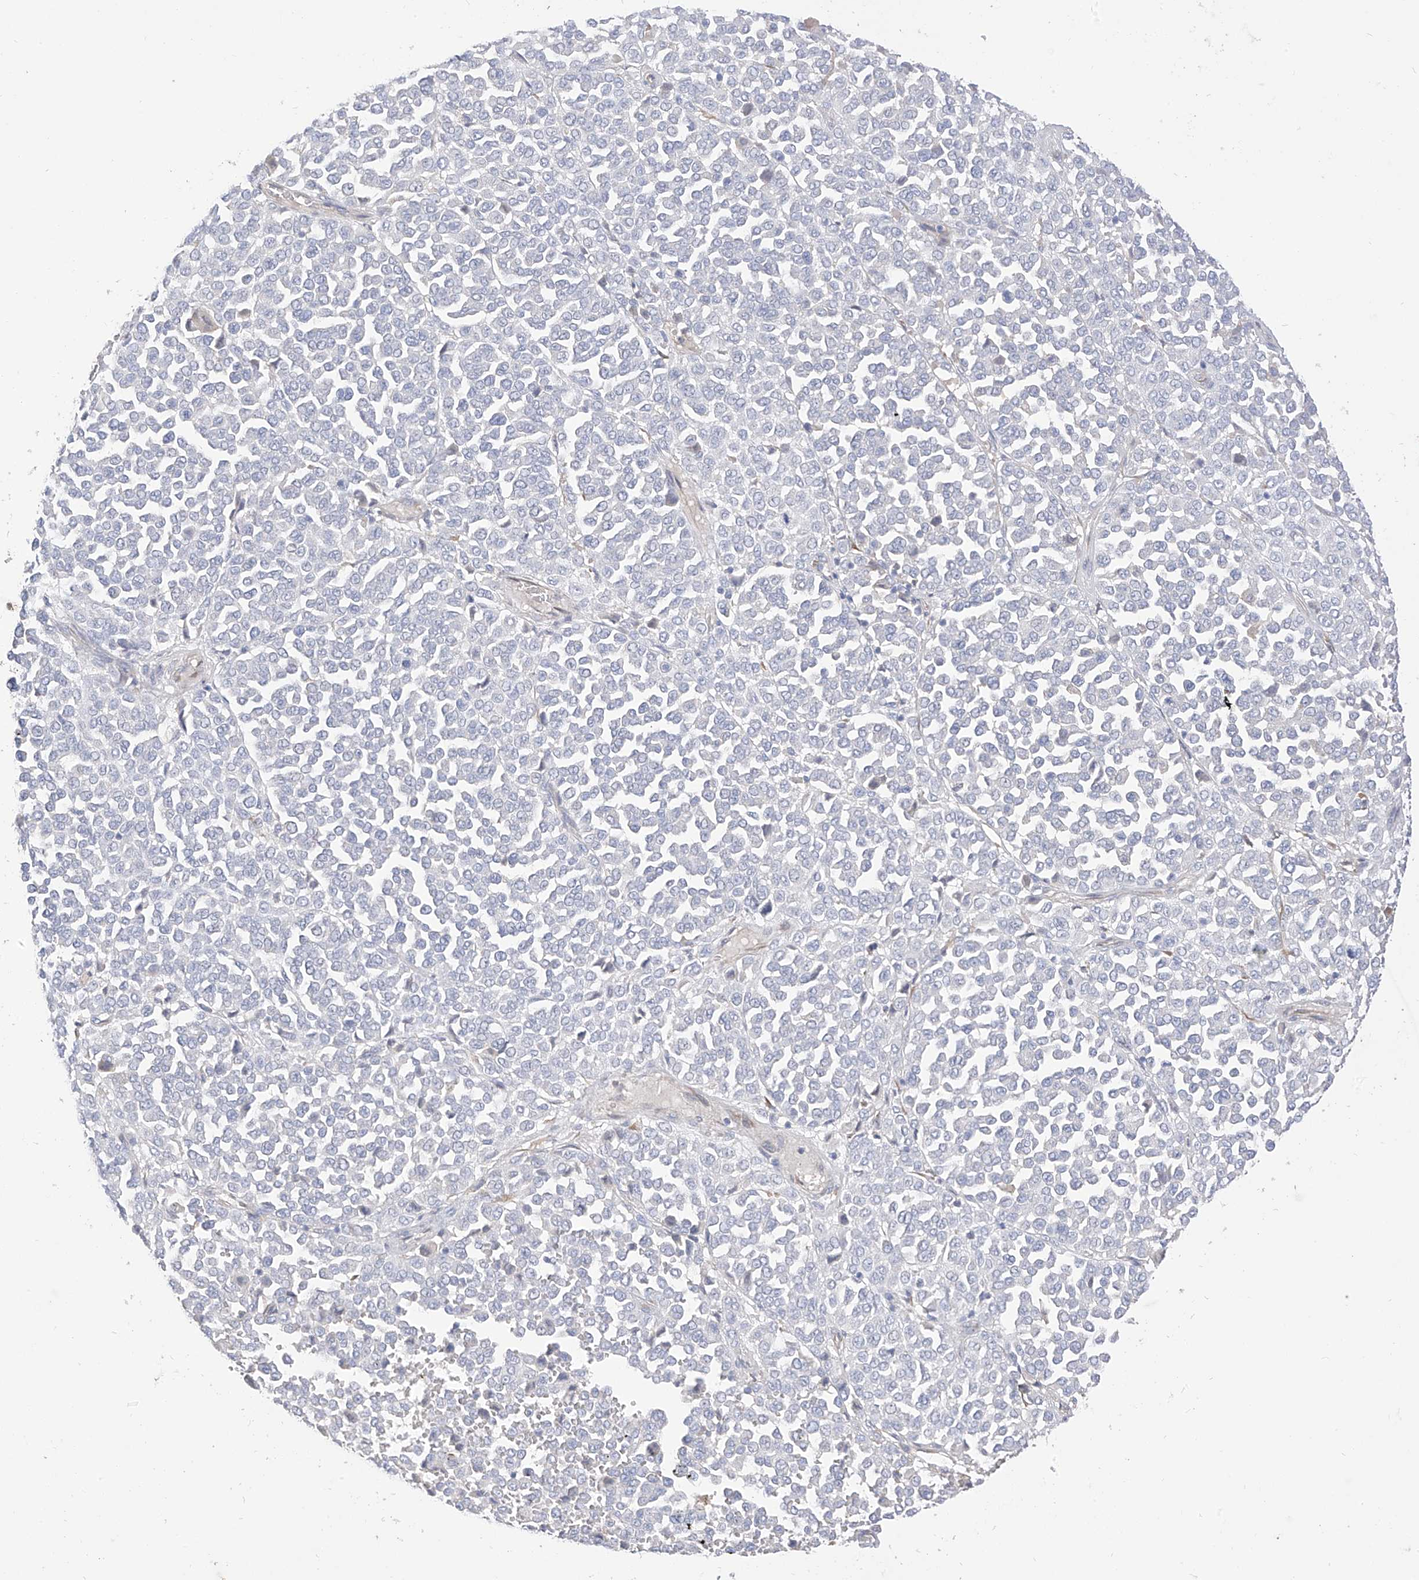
{"staining": {"intensity": "negative", "quantity": "none", "location": "none"}, "tissue": "melanoma", "cell_type": "Tumor cells", "image_type": "cancer", "snomed": [{"axis": "morphology", "description": "Malignant melanoma, Metastatic site"}, {"axis": "topography", "description": "Pancreas"}], "caption": "High magnification brightfield microscopy of melanoma stained with DAB (brown) and counterstained with hematoxylin (blue): tumor cells show no significant positivity.", "gene": "RASA2", "patient": {"sex": "female", "age": 30}}